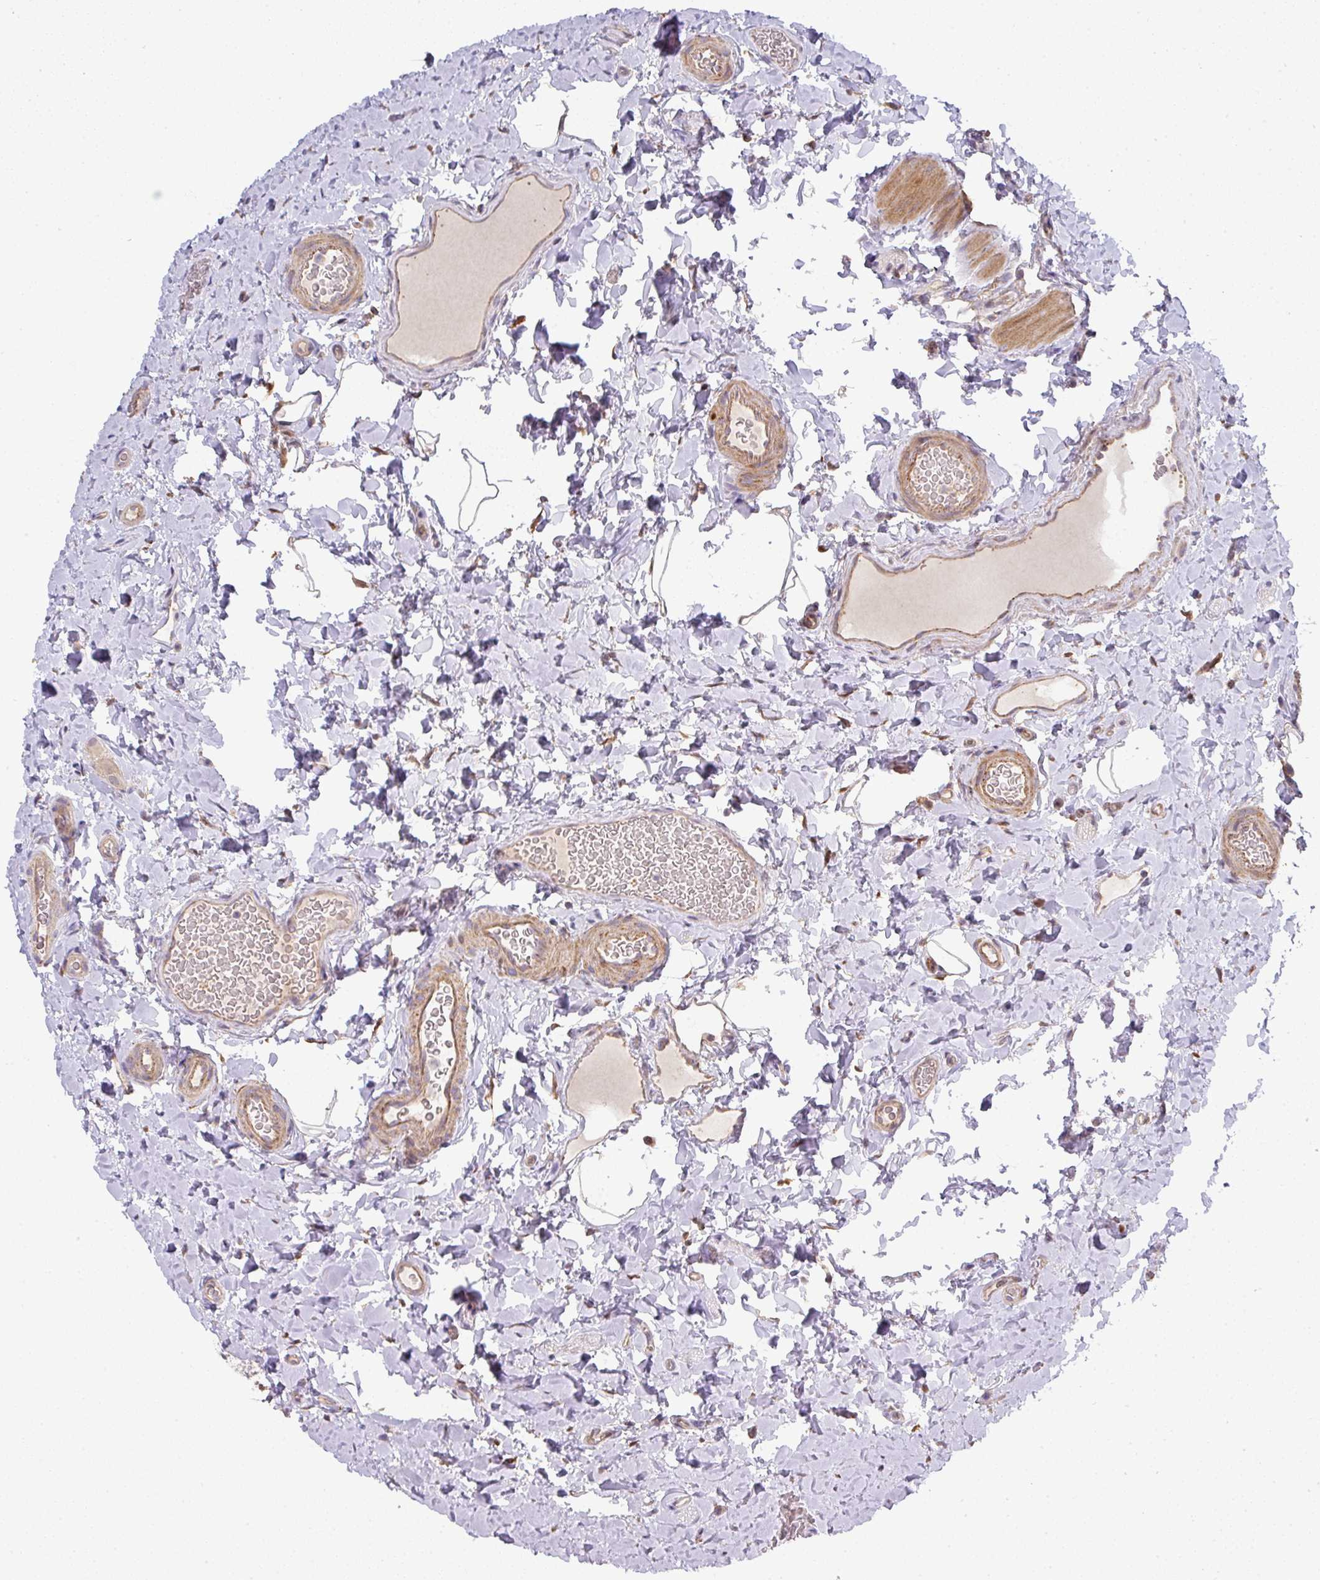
{"staining": {"intensity": "moderate", "quantity": ">75%", "location": "cytoplasmic/membranous"}, "tissue": "colon", "cell_type": "Endothelial cells", "image_type": "normal", "snomed": [{"axis": "morphology", "description": "Normal tissue, NOS"}, {"axis": "topography", "description": "Colon"}], "caption": "IHC (DAB (3,3'-diaminobenzidine)) staining of unremarkable colon demonstrates moderate cytoplasmic/membranous protein staining in approximately >75% of endothelial cells.", "gene": "STK35", "patient": {"sex": "male", "age": 46}}